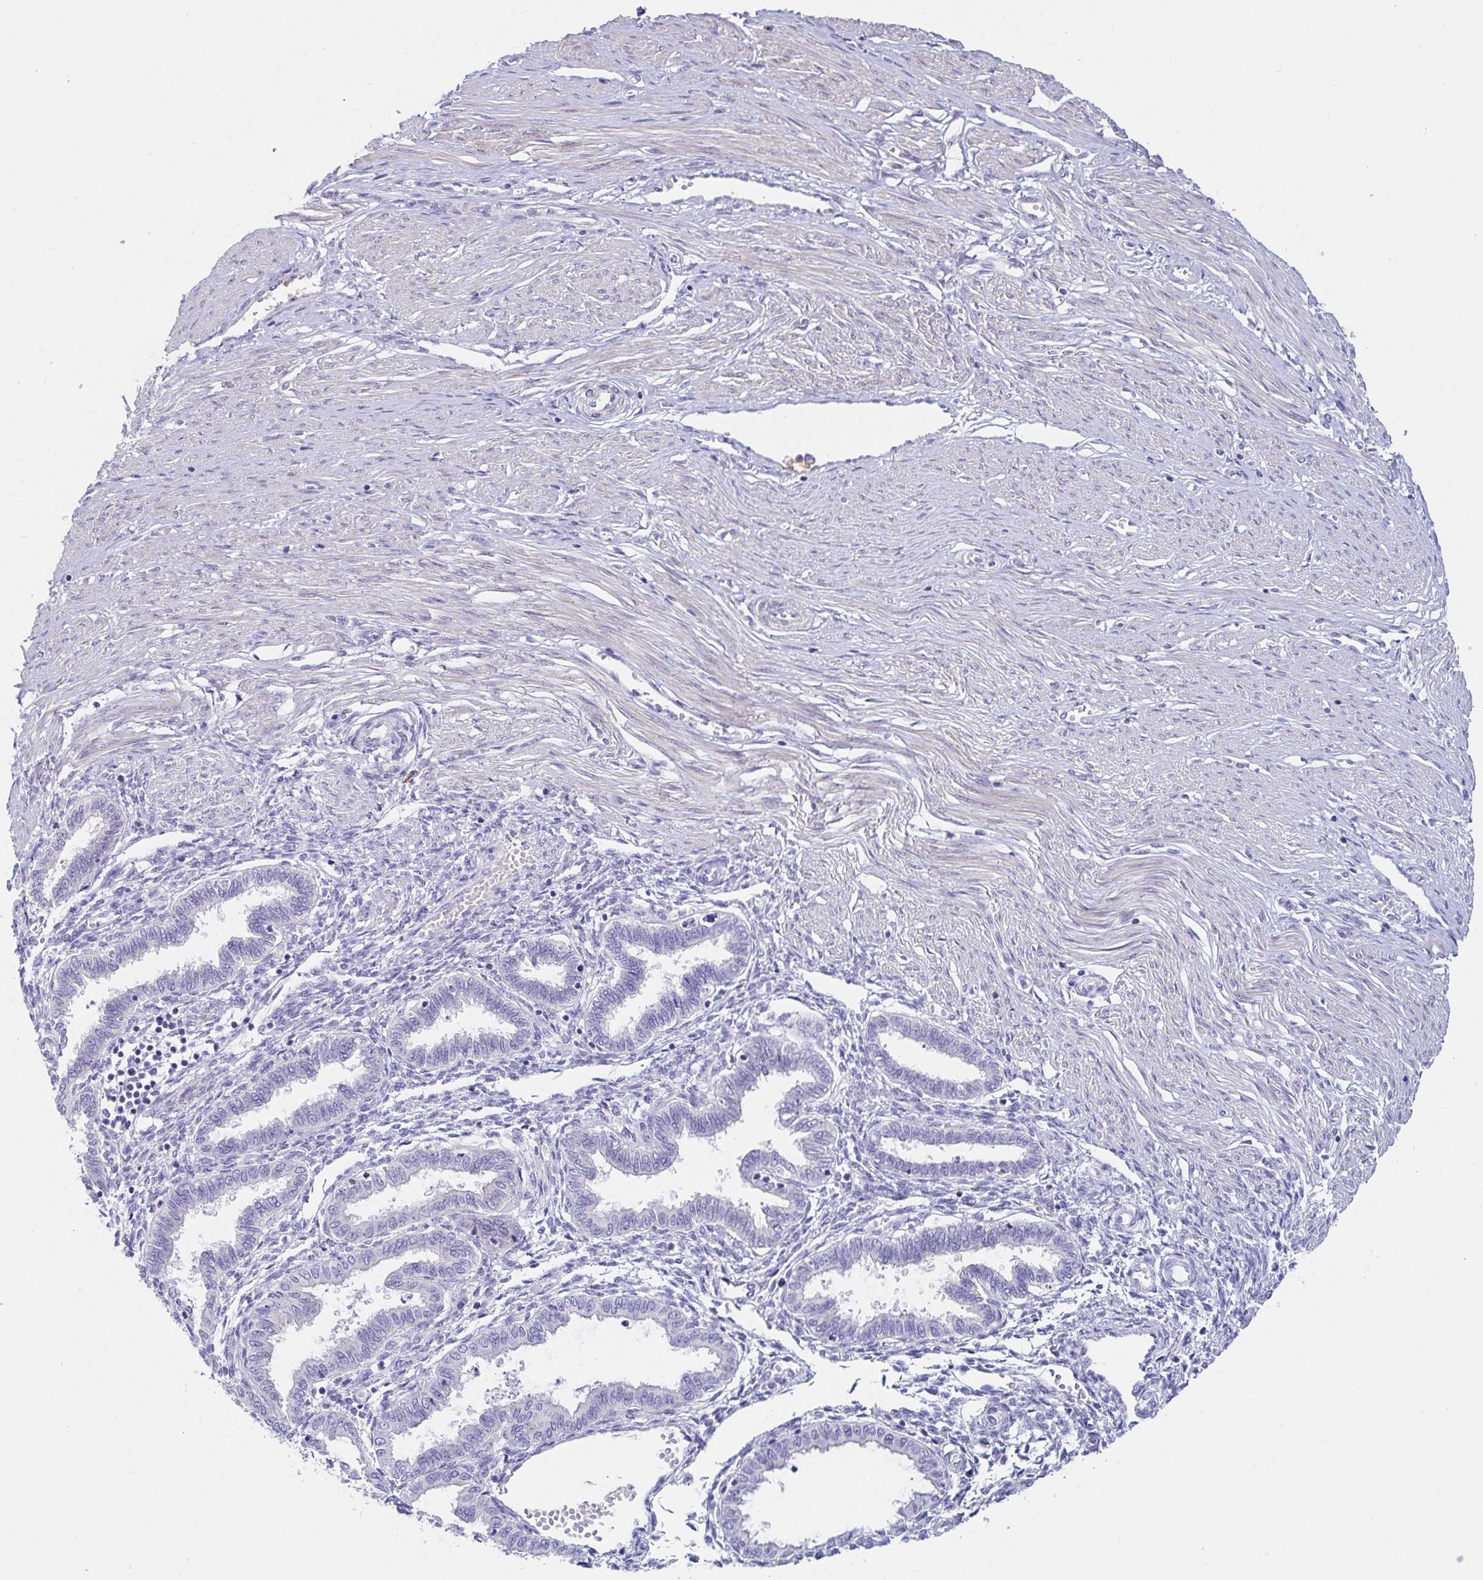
{"staining": {"intensity": "negative", "quantity": "none", "location": "none"}, "tissue": "endometrium", "cell_type": "Cells in endometrial stroma", "image_type": "normal", "snomed": [{"axis": "morphology", "description": "Normal tissue, NOS"}, {"axis": "topography", "description": "Endometrium"}], "caption": "An IHC histopathology image of unremarkable endometrium is shown. There is no staining in cells in endometrial stroma of endometrium. The staining is performed using DAB brown chromogen with nuclei counter-stained in using hematoxylin.", "gene": "C4orf17", "patient": {"sex": "female", "age": 33}}